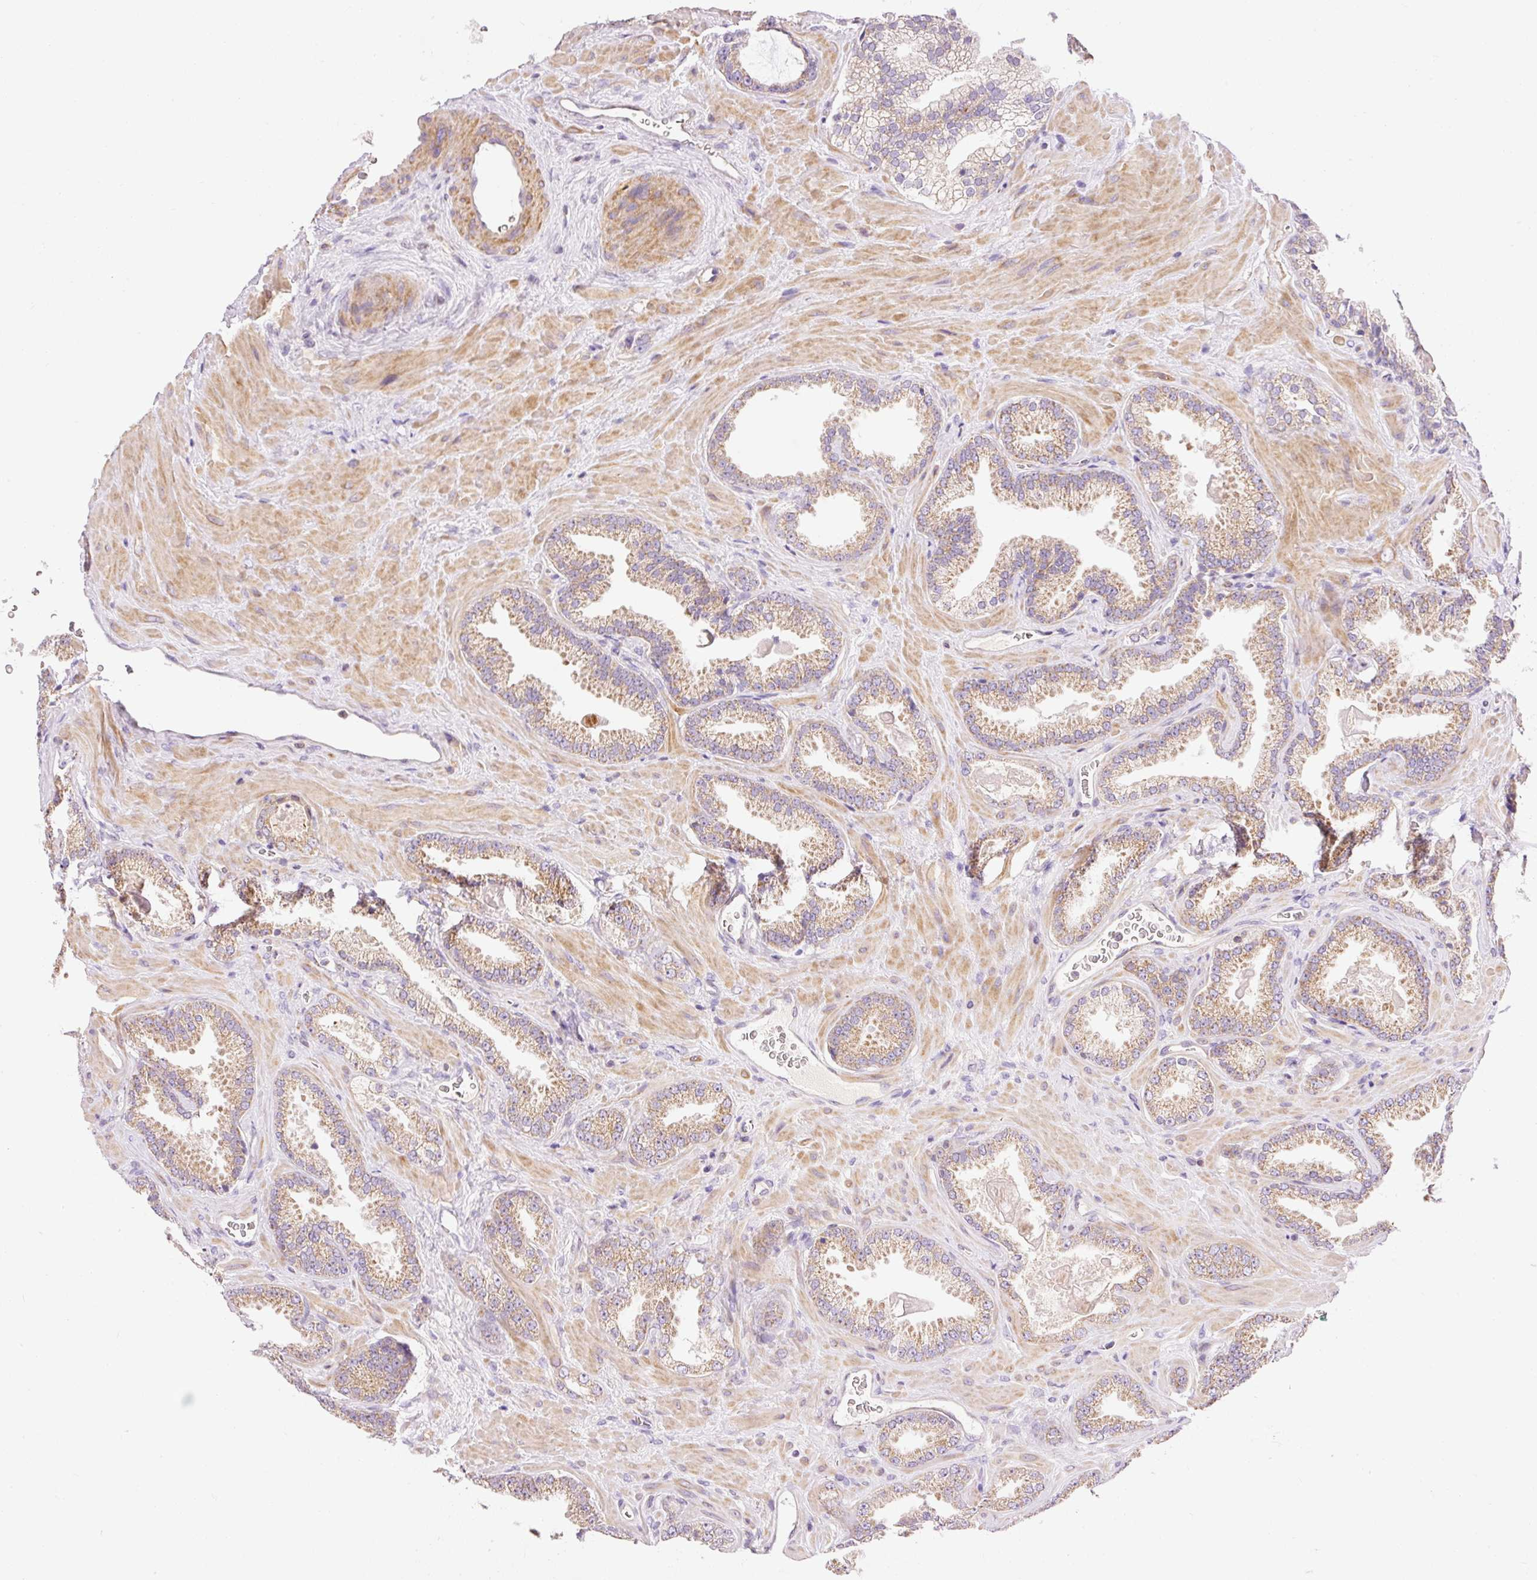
{"staining": {"intensity": "weak", "quantity": ">75%", "location": "cytoplasmic/membranous"}, "tissue": "prostate cancer", "cell_type": "Tumor cells", "image_type": "cancer", "snomed": [{"axis": "morphology", "description": "Adenocarcinoma, Low grade"}, {"axis": "topography", "description": "Prostate"}], "caption": "The photomicrograph reveals staining of prostate adenocarcinoma (low-grade), revealing weak cytoplasmic/membranous protein staining (brown color) within tumor cells. (DAB = brown stain, brightfield microscopy at high magnification).", "gene": "IMMT", "patient": {"sex": "male", "age": 62}}